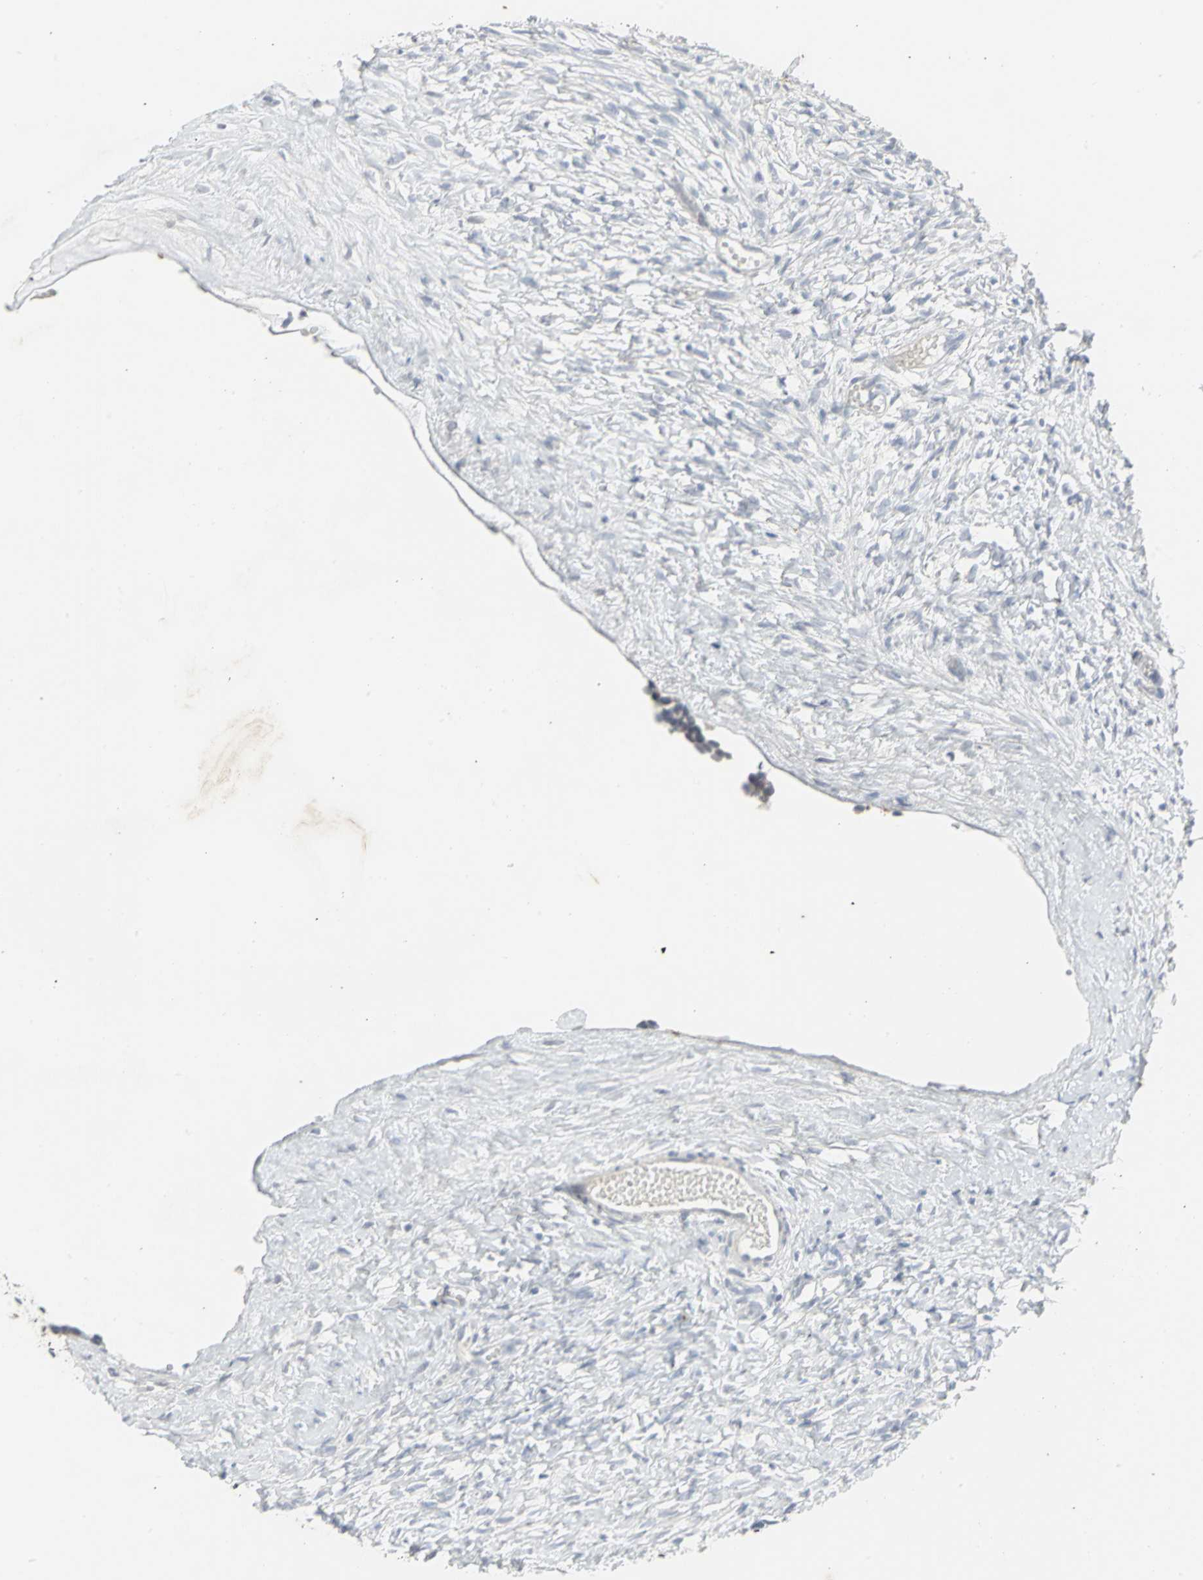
{"staining": {"intensity": "negative", "quantity": "none", "location": "none"}, "tissue": "ovary", "cell_type": "Ovarian stroma cells", "image_type": "normal", "snomed": [{"axis": "morphology", "description": "Normal tissue, NOS"}, {"axis": "topography", "description": "Ovary"}], "caption": "Unremarkable ovary was stained to show a protein in brown. There is no significant expression in ovarian stroma cells. (DAB (3,3'-diaminobenzidine) immunohistochemistry visualized using brightfield microscopy, high magnification).", "gene": "ZIC1", "patient": {"sex": "female", "age": 35}}